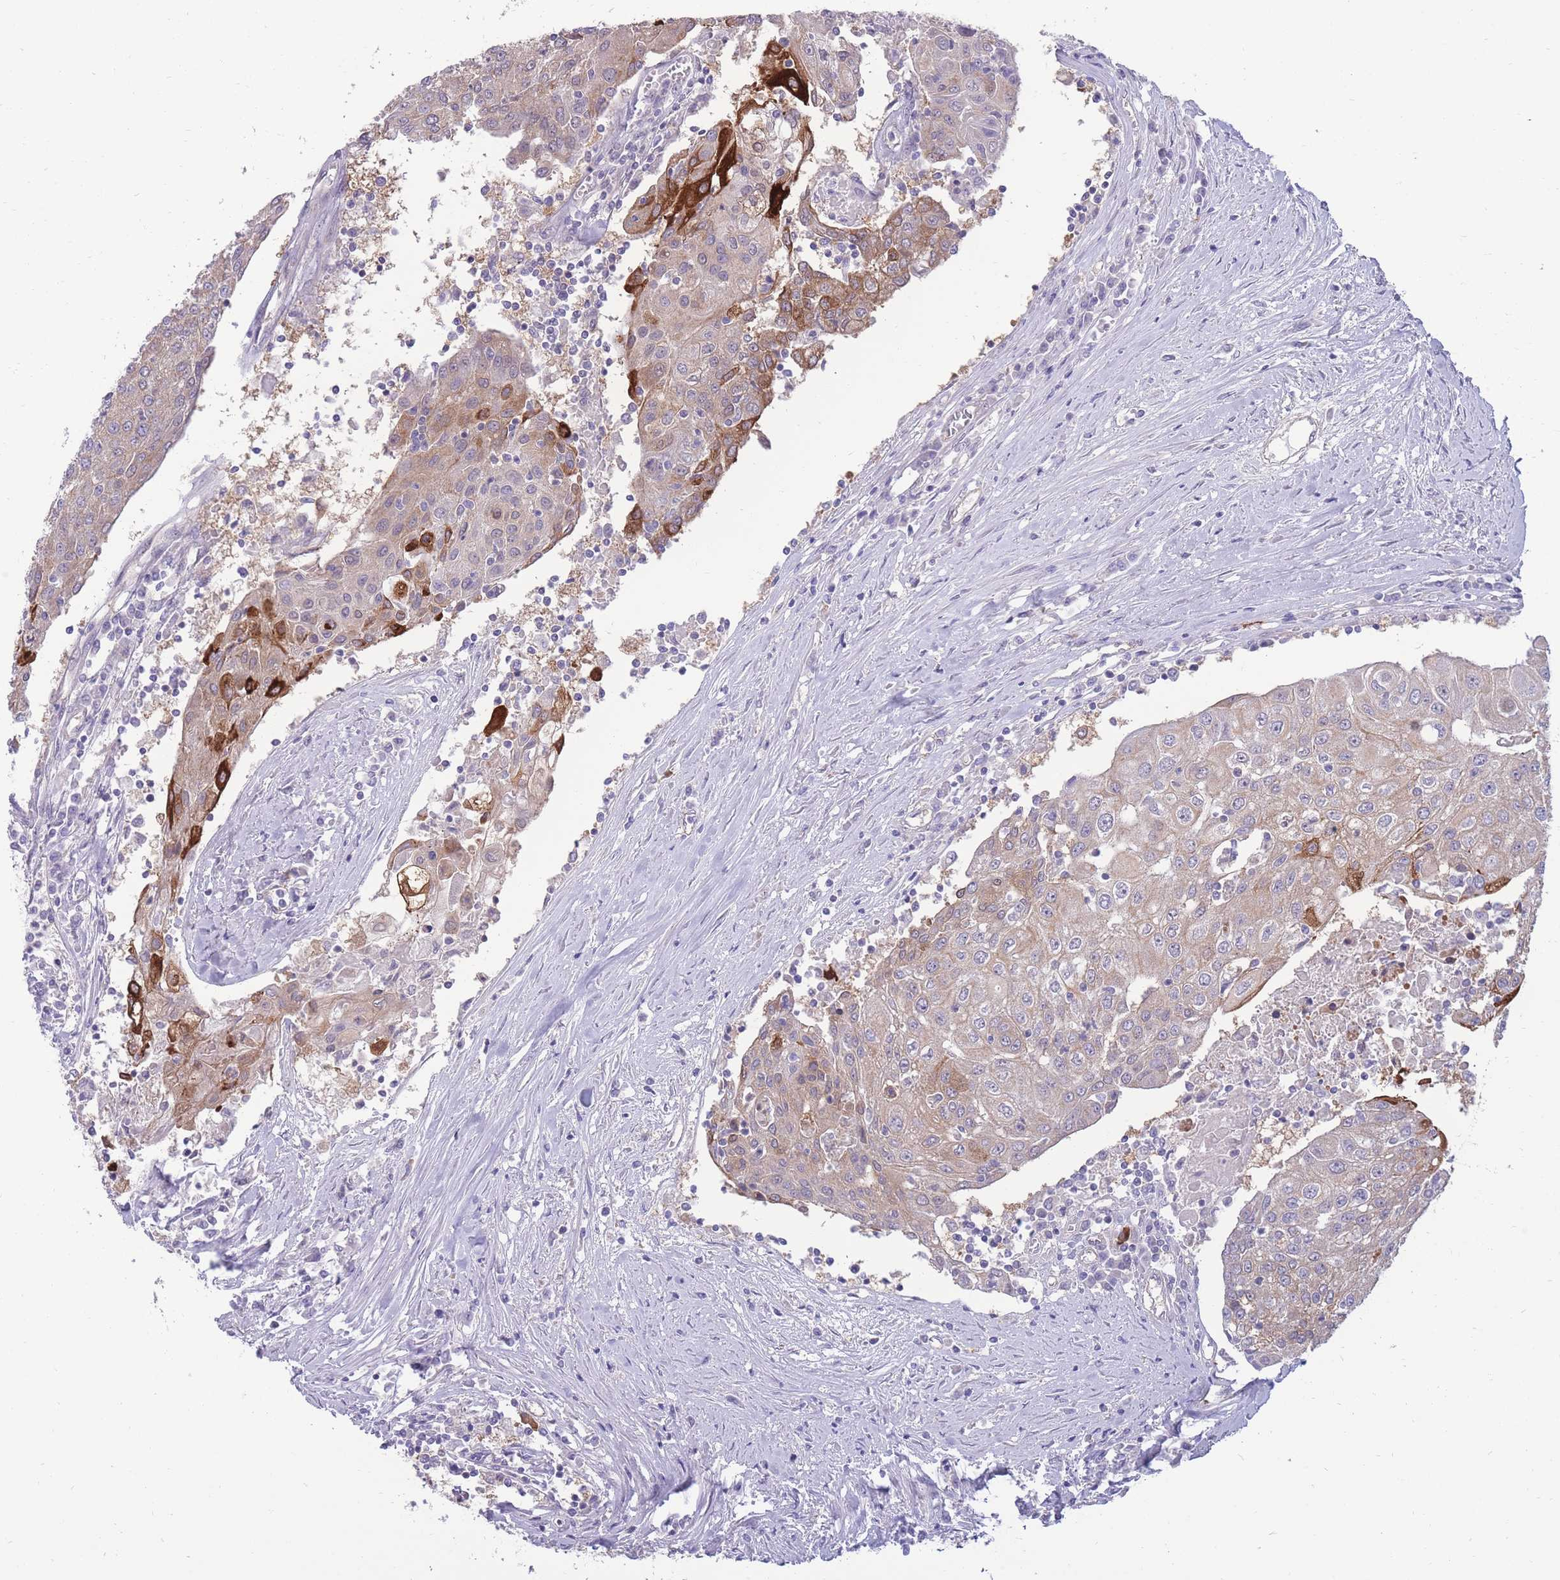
{"staining": {"intensity": "strong", "quantity": "<25%", "location": "cytoplasmic/membranous"}, "tissue": "urothelial cancer", "cell_type": "Tumor cells", "image_type": "cancer", "snomed": [{"axis": "morphology", "description": "Urothelial carcinoma, High grade"}, {"axis": "topography", "description": "Urinary bladder"}], "caption": "Strong cytoplasmic/membranous staining for a protein is seen in about <25% of tumor cells of urothelial cancer using immunohistochemistry.", "gene": "RGS11", "patient": {"sex": "female", "age": 85}}